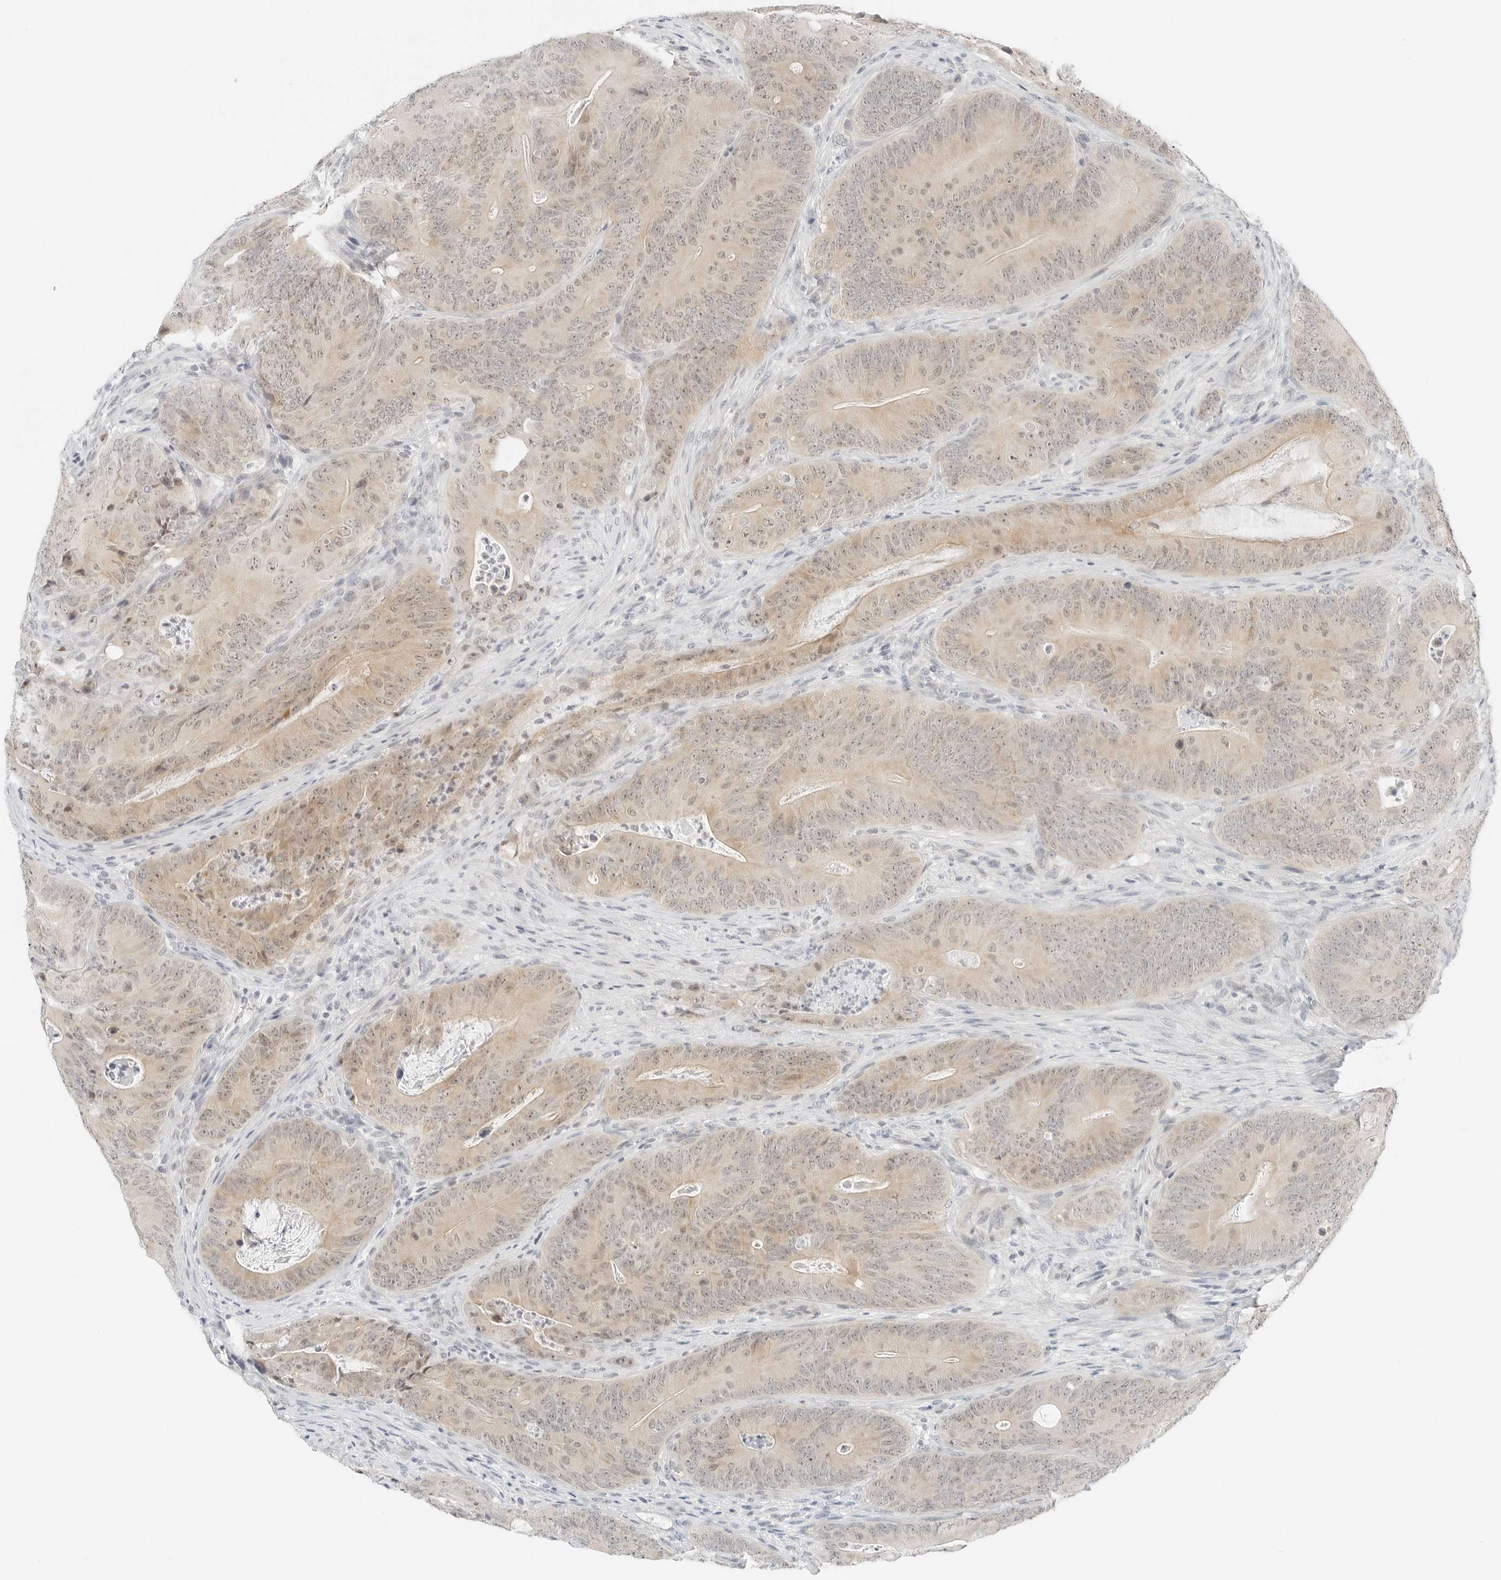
{"staining": {"intensity": "weak", "quantity": ">75%", "location": "cytoplasmic/membranous,nuclear"}, "tissue": "colorectal cancer", "cell_type": "Tumor cells", "image_type": "cancer", "snomed": [{"axis": "morphology", "description": "Normal tissue, NOS"}, {"axis": "topography", "description": "Colon"}], "caption": "Immunohistochemistry of colorectal cancer reveals low levels of weak cytoplasmic/membranous and nuclear expression in about >75% of tumor cells.", "gene": "CCSAP", "patient": {"sex": "female", "age": 82}}